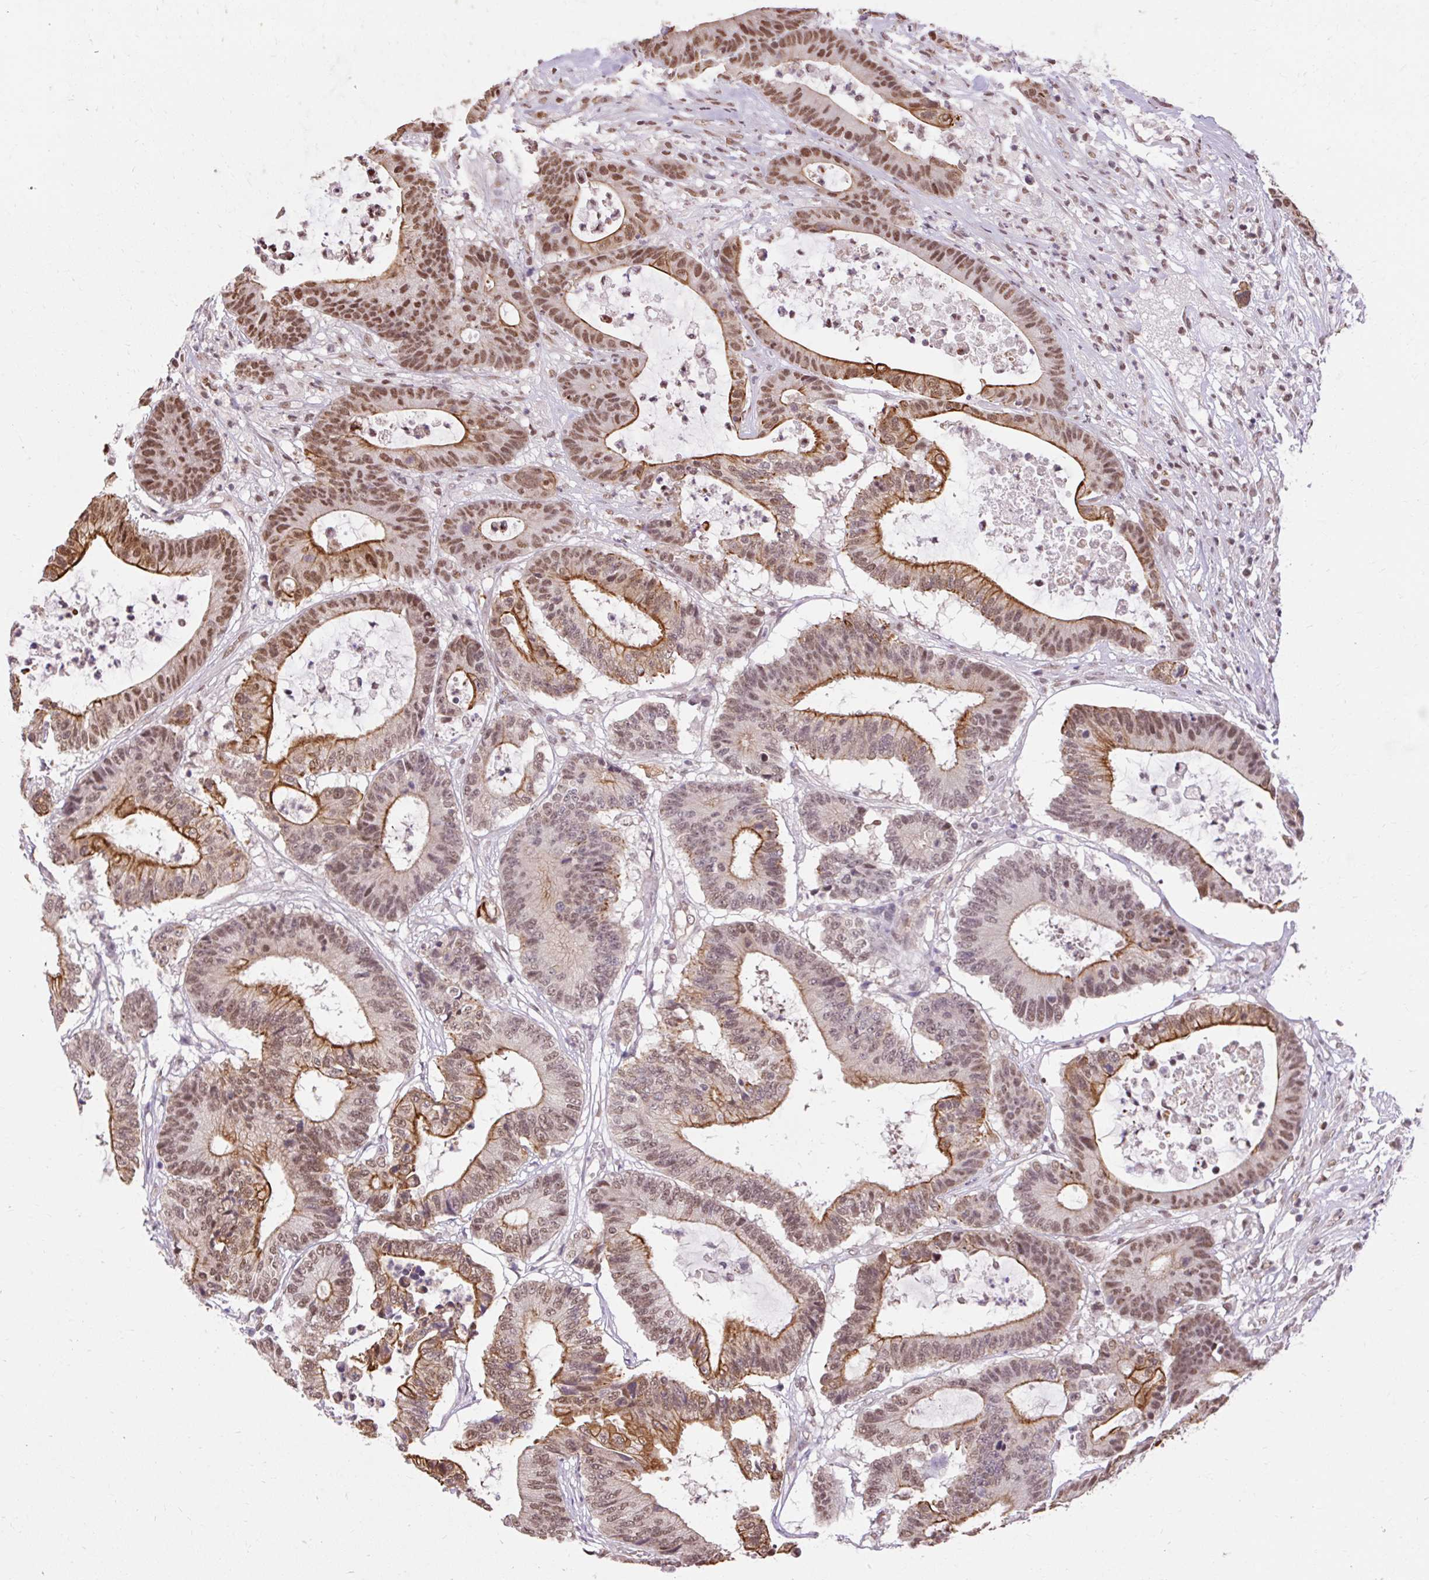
{"staining": {"intensity": "strong", "quantity": ">75%", "location": "cytoplasmic/membranous,nuclear"}, "tissue": "colorectal cancer", "cell_type": "Tumor cells", "image_type": "cancer", "snomed": [{"axis": "morphology", "description": "Adenocarcinoma, NOS"}, {"axis": "topography", "description": "Colon"}], "caption": "Immunohistochemistry (IHC) (DAB) staining of human colorectal cancer demonstrates strong cytoplasmic/membranous and nuclear protein staining in about >75% of tumor cells. The staining was performed using DAB to visualize the protein expression in brown, while the nuclei were stained in blue with hematoxylin (Magnification: 20x).", "gene": "NPIPB12", "patient": {"sex": "female", "age": 84}}